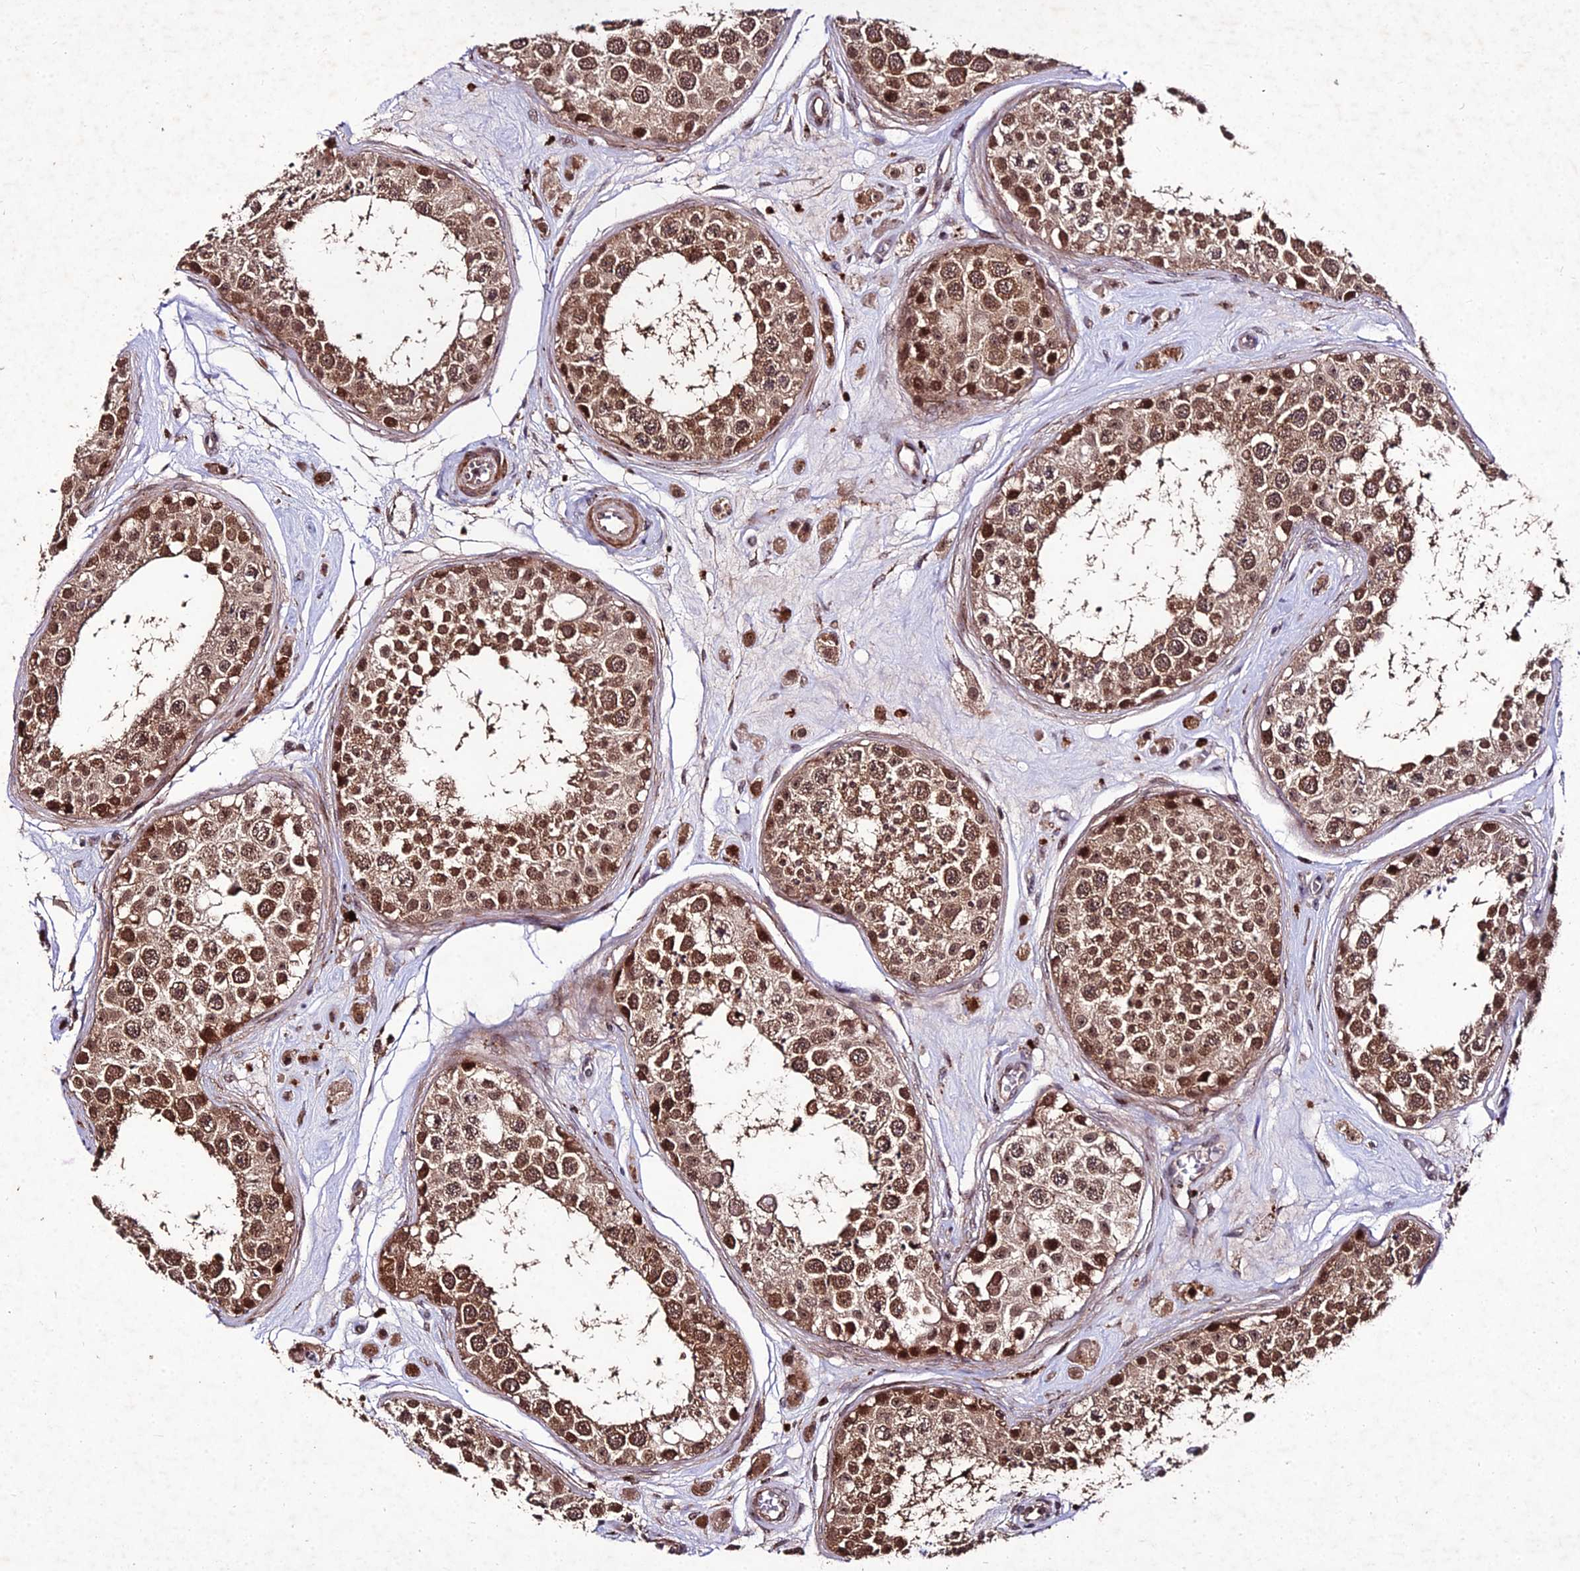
{"staining": {"intensity": "strong", "quantity": ">75%", "location": "cytoplasmic/membranous,nuclear"}, "tissue": "testis", "cell_type": "Cells in seminiferous ducts", "image_type": "normal", "snomed": [{"axis": "morphology", "description": "Normal tissue, NOS"}, {"axis": "topography", "description": "Testis"}], "caption": "Testis stained for a protein shows strong cytoplasmic/membranous,nuclear positivity in cells in seminiferous ducts. (brown staining indicates protein expression, while blue staining denotes nuclei).", "gene": "ZNF766", "patient": {"sex": "male", "age": 25}}